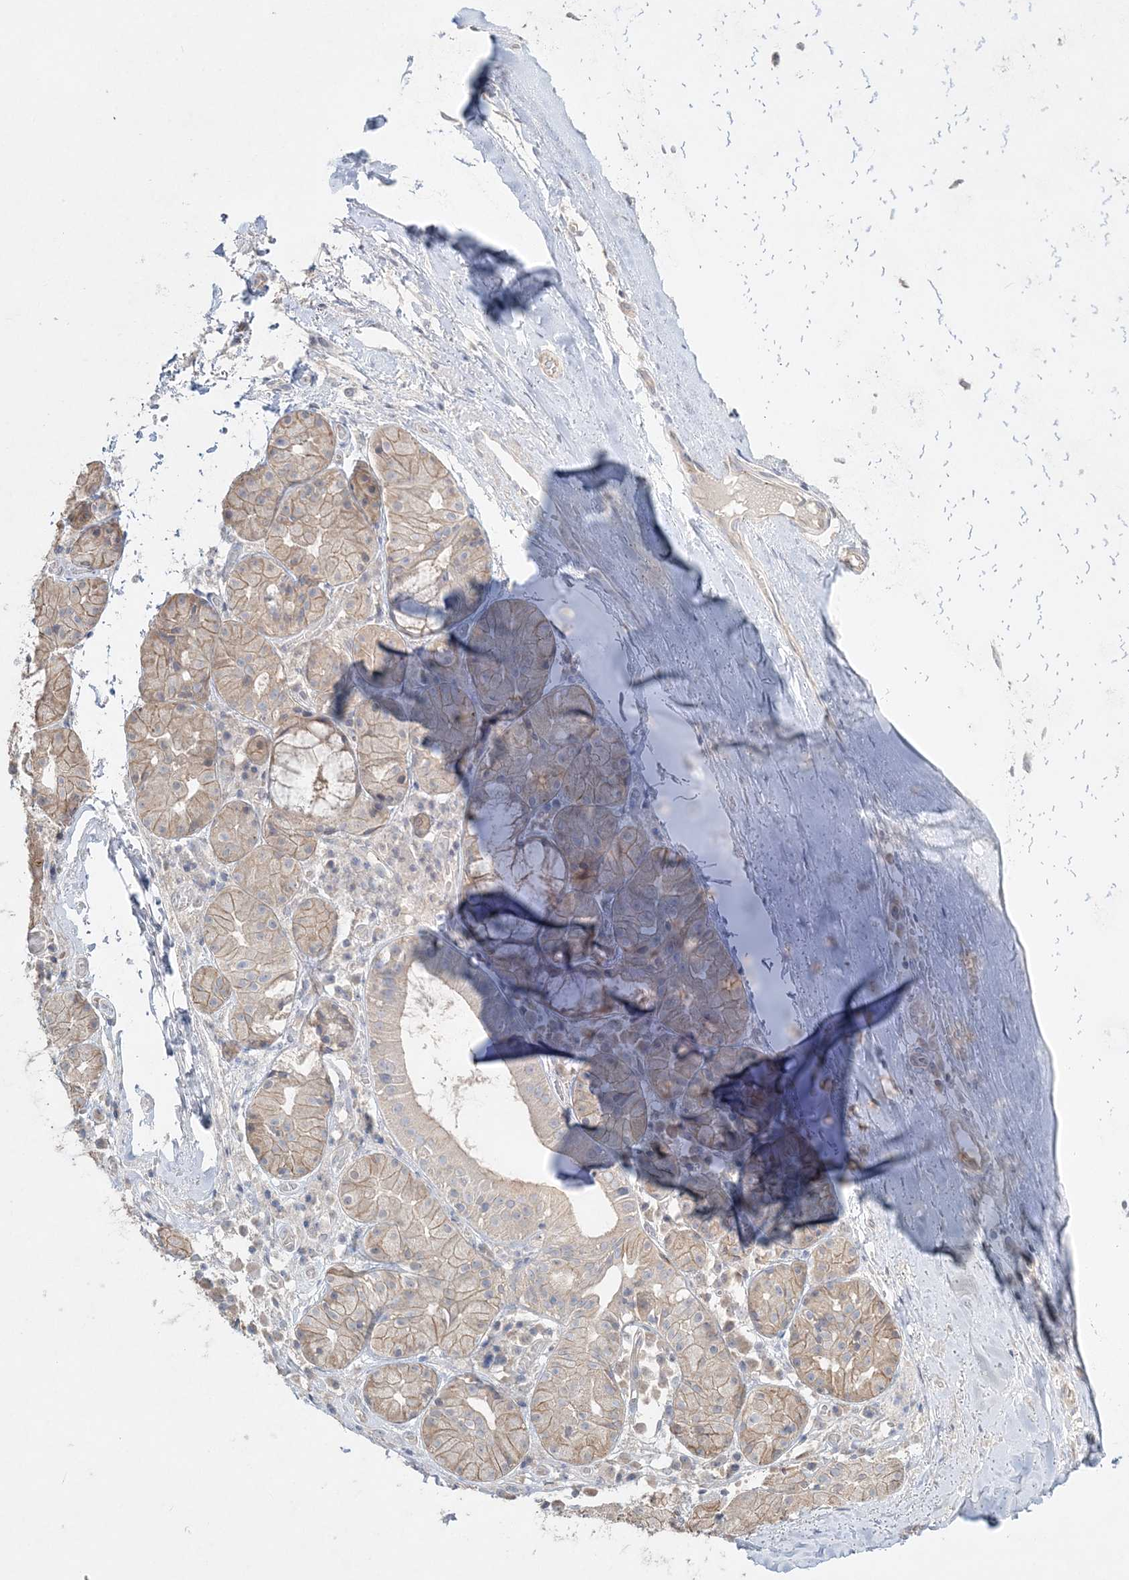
{"staining": {"intensity": "weak", "quantity": "25%-75%", "location": "cytoplasmic/membranous"}, "tissue": "adipose tissue", "cell_type": "Adipocytes", "image_type": "normal", "snomed": [{"axis": "morphology", "description": "Normal tissue, NOS"}, {"axis": "morphology", "description": "Basal cell carcinoma"}, {"axis": "topography", "description": "Cartilage tissue"}, {"axis": "topography", "description": "Nasopharynx"}, {"axis": "topography", "description": "Oral tissue"}], "caption": "Immunohistochemical staining of unremarkable adipose tissue demonstrates low levels of weak cytoplasmic/membranous positivity in approximately 25%-75% of adipocytes. (brown staining indicates protein expression, while blue staining denotes nuclei).", "gene": "SH3BP4", "patient": {"sex": "female", "age": 77}}